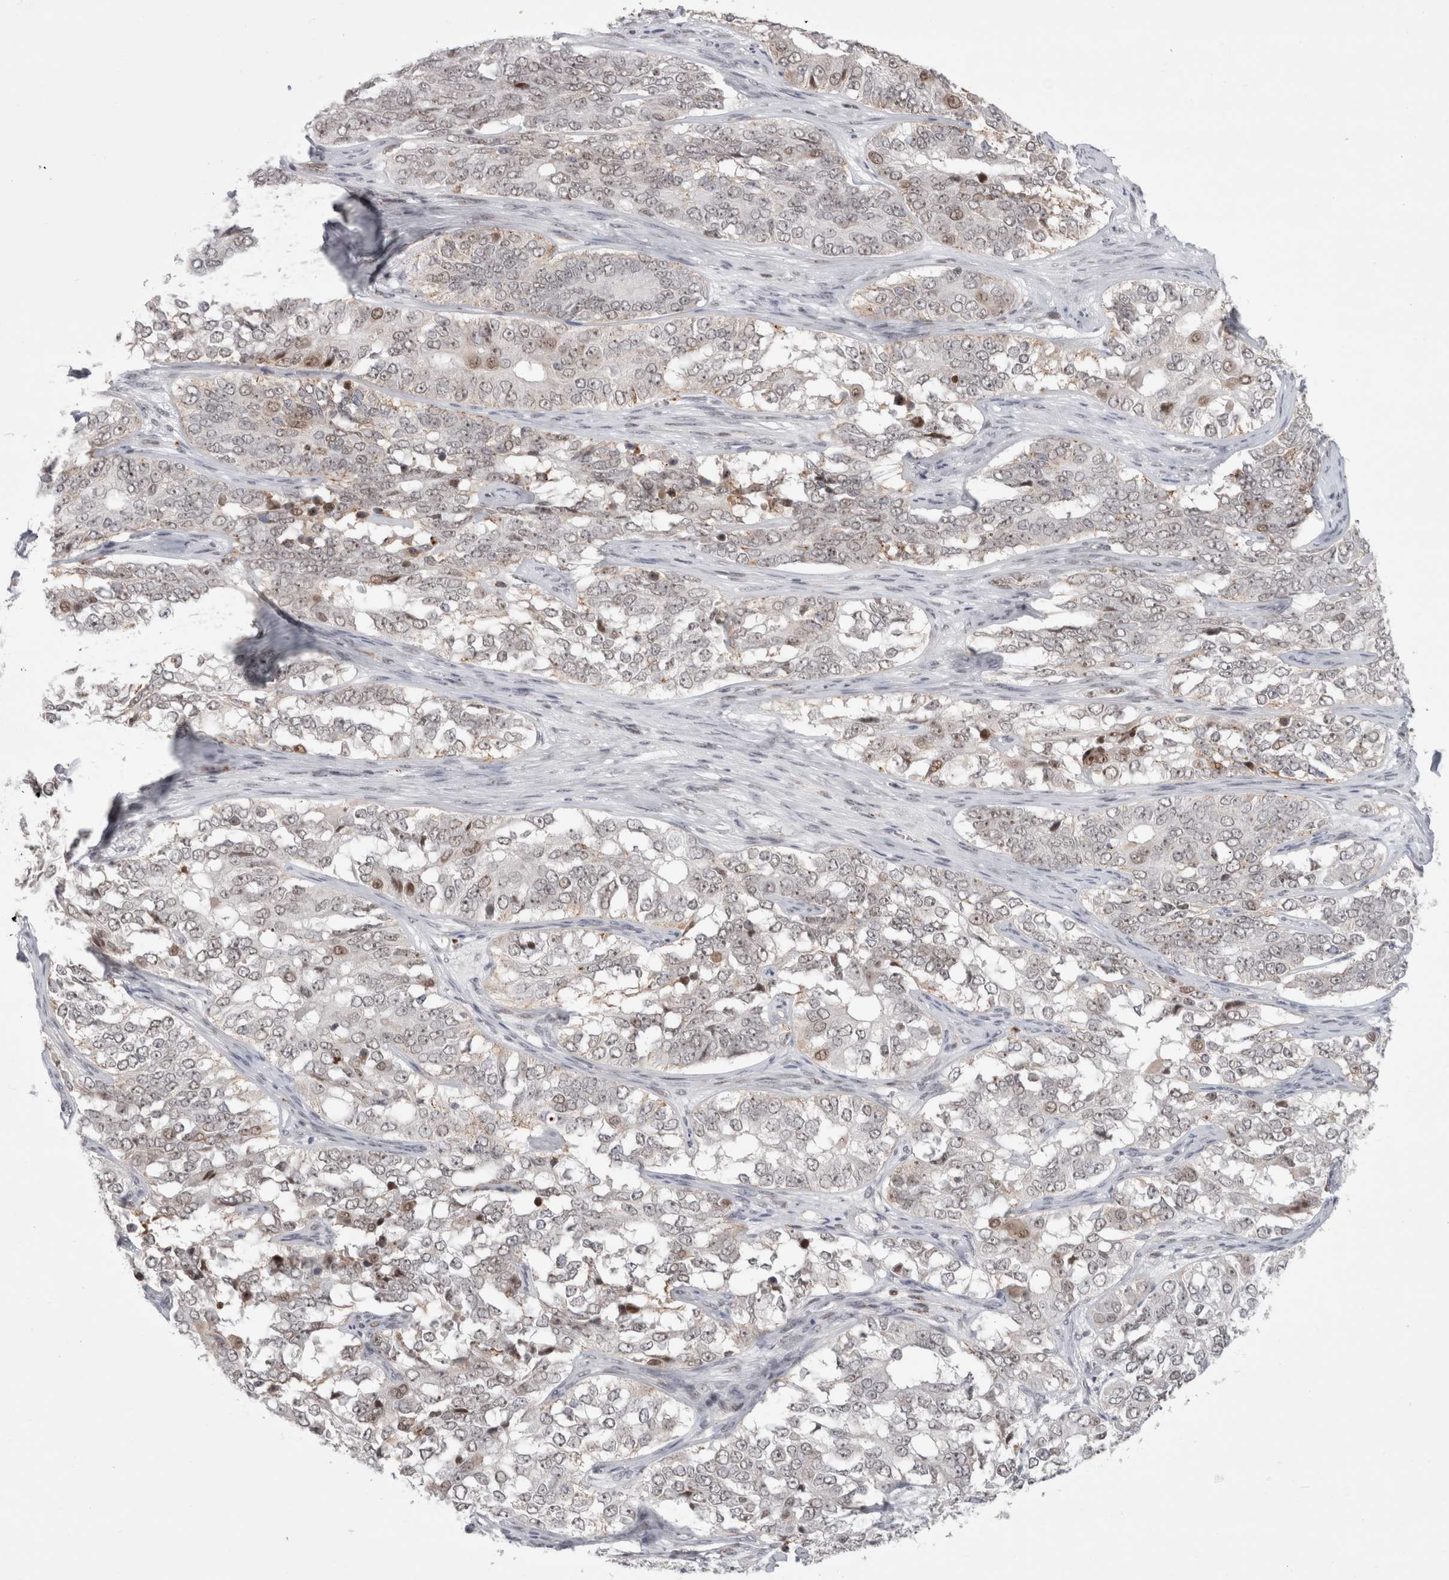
{"staining": {"intensity": "weak", "quantity": "<25%", "location": "nuclear"}, "tissue": "ovarian cancer", "cell_type": "Tumor cells", "image_type": "cancer", "snomed": [{"axis": "morphology", "description": "Carcinoma, endometroid"}, {"axis": "topography", "description": "Ovary"}], "caption": "Ovarian cancer stained for a protein using immunohistochemistry (IHC) displays no positivity tumor cells.", "gene": "SENP6", "patient": {"sex": "female", "age": 51}}